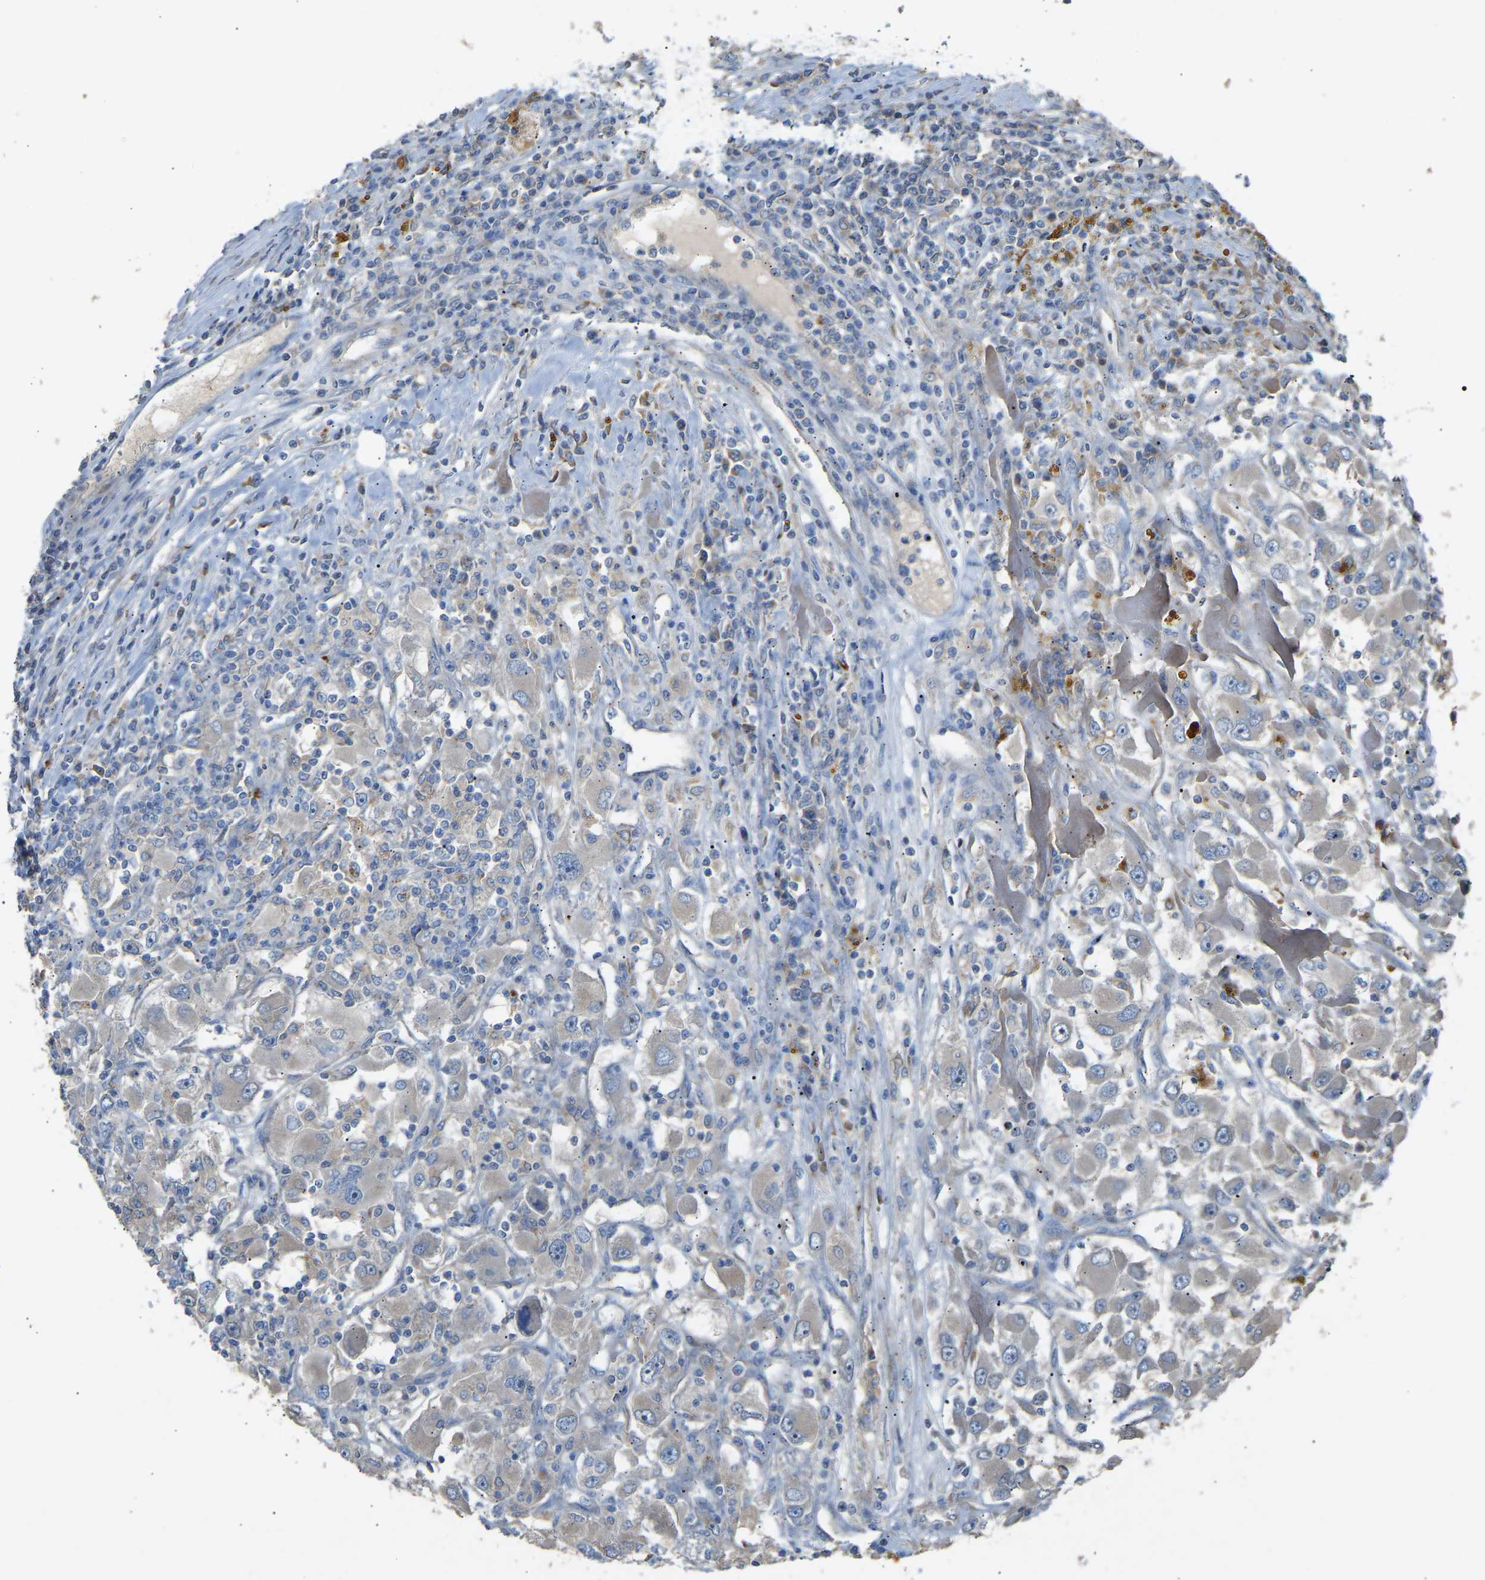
{"staining": {"intensity": "negative", "quantity": "none", "location": "none"}, "tissue": "renal cancer", "cell_type": "Tumor cells", "image_type": "cancer", "snomed": [{"axis": "morphology", "description": "Adenocarcinoma, NOS"}, {"axis": "topography", "description": "Kidney"}], "caption": "Protein analysis of adenocarcinoma (renal) displays no significant positivity in tumor cells.", "gene": "RGP1", "patient": {"sex": "female", "age": 52}}